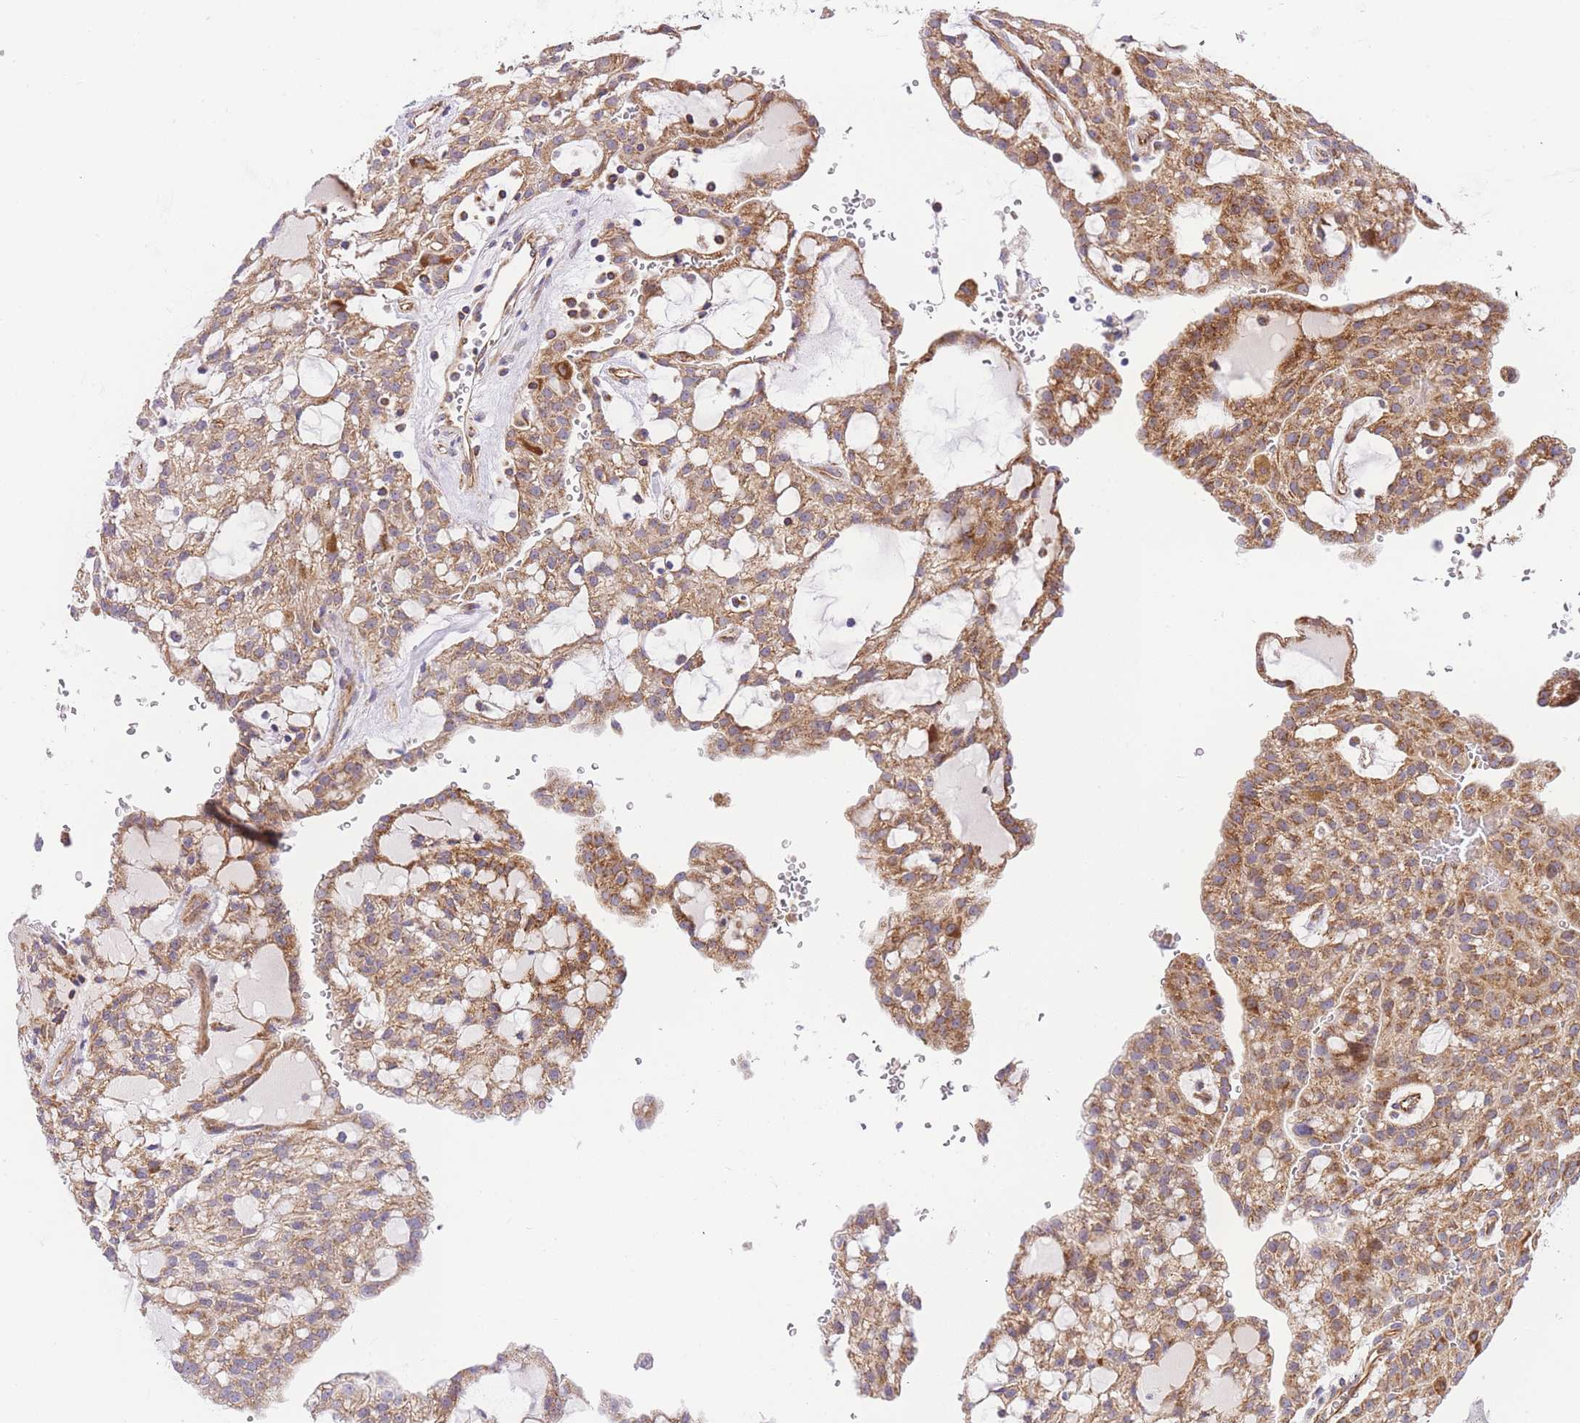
{"staining": {"intensity": "moderate", "quantity": "25%-75%", "location": "cytoplasmic/membranous"}, "tissue": "renal cancer", "cell_type": "Tumor cells", "image_type": "cancer", "snomed": [{"axis": "morphology", "description": "Adenocarcinoma, NOS"}, {"axis": "topography", "description": "Kidney"}], "caption": "This image reveals IHC staining of renal adenocarcinoma, with medium moderate cytoplasmic/membranous positivity in about 25%-75% of tumor cells.", "gene": "MTRES1", "patient": {"sex": "male", "age": 63}}